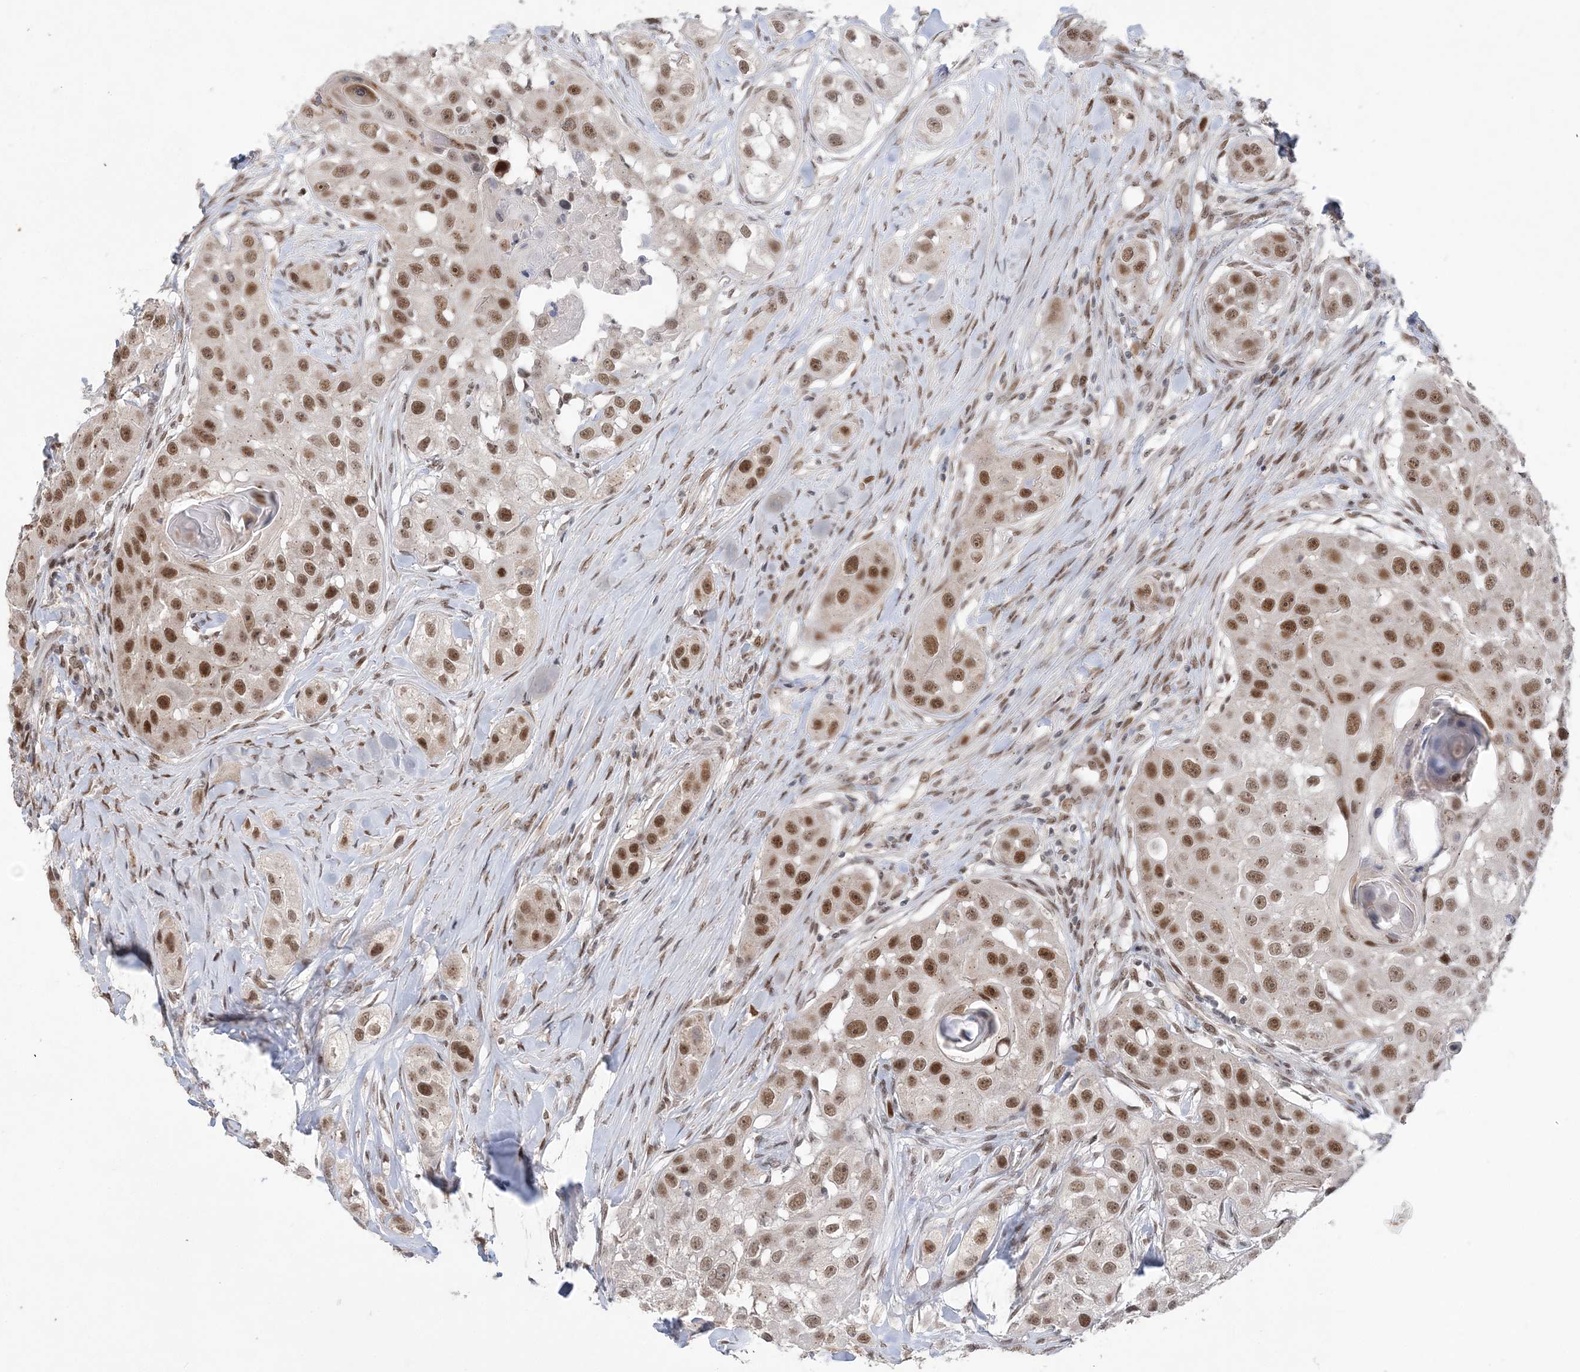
{"staining": {"intensity": "moderate", "quantity": ">75%", "location": "nuclear"}, "tissue": "head and neck cancer", "cell_type": "Tumor cells", "image_type": "cancer", "snomed": [{"axis": "morphology", "description": "Normal tissue, NOS"}, {"axis": "morphology", "description": "Squamous cell carcinoma, NOS"}, {"axis": "topography", "description": "Skeletal muscle"}, {"axis": "topography", "description": "Head-Neck"}], "caption": "This micrograph exhibits immunohistochemistry staining of human head and neck cancer, with medium moderate nuclear staining in approximately >75% of tumor cells.", "gene": "WAC", "patient": {"sex": "male", "age": 51}}